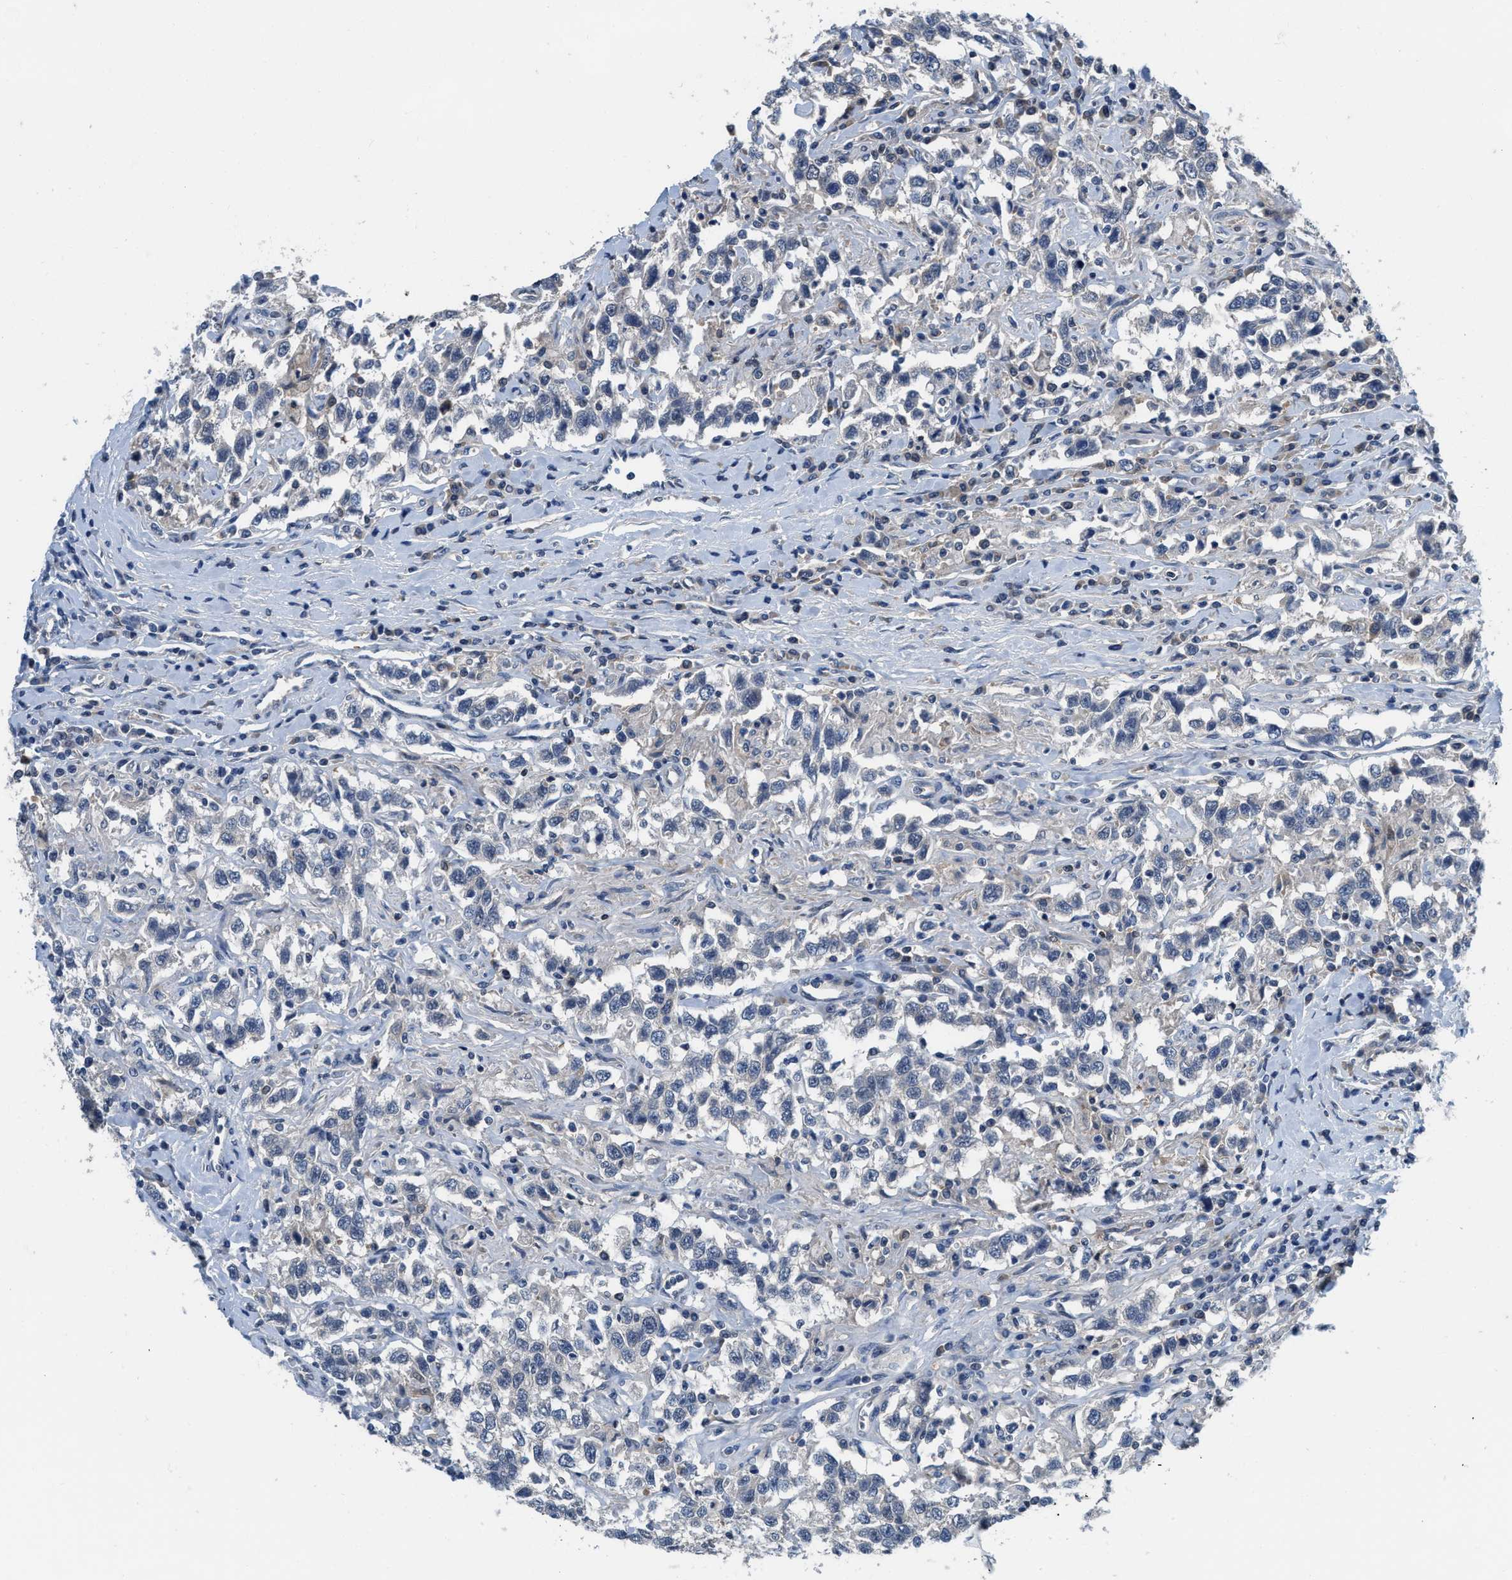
{"staining": {"intensity": "negative", "quantity": "none", "location": "none"}, "tissue": "testis cancer", "cell_type": "Tumor cells", "image_type": "cancer", "snomed": [{"axis": "morphology", "description": "Seminoma, NOS"}, {"axis": "topography", "description": "Testis"}], "caption": "Tumor cells show no significant expression in testis cancer.", "gene": "NUDT5", "patient": {"sex": "male", "age": 41}}